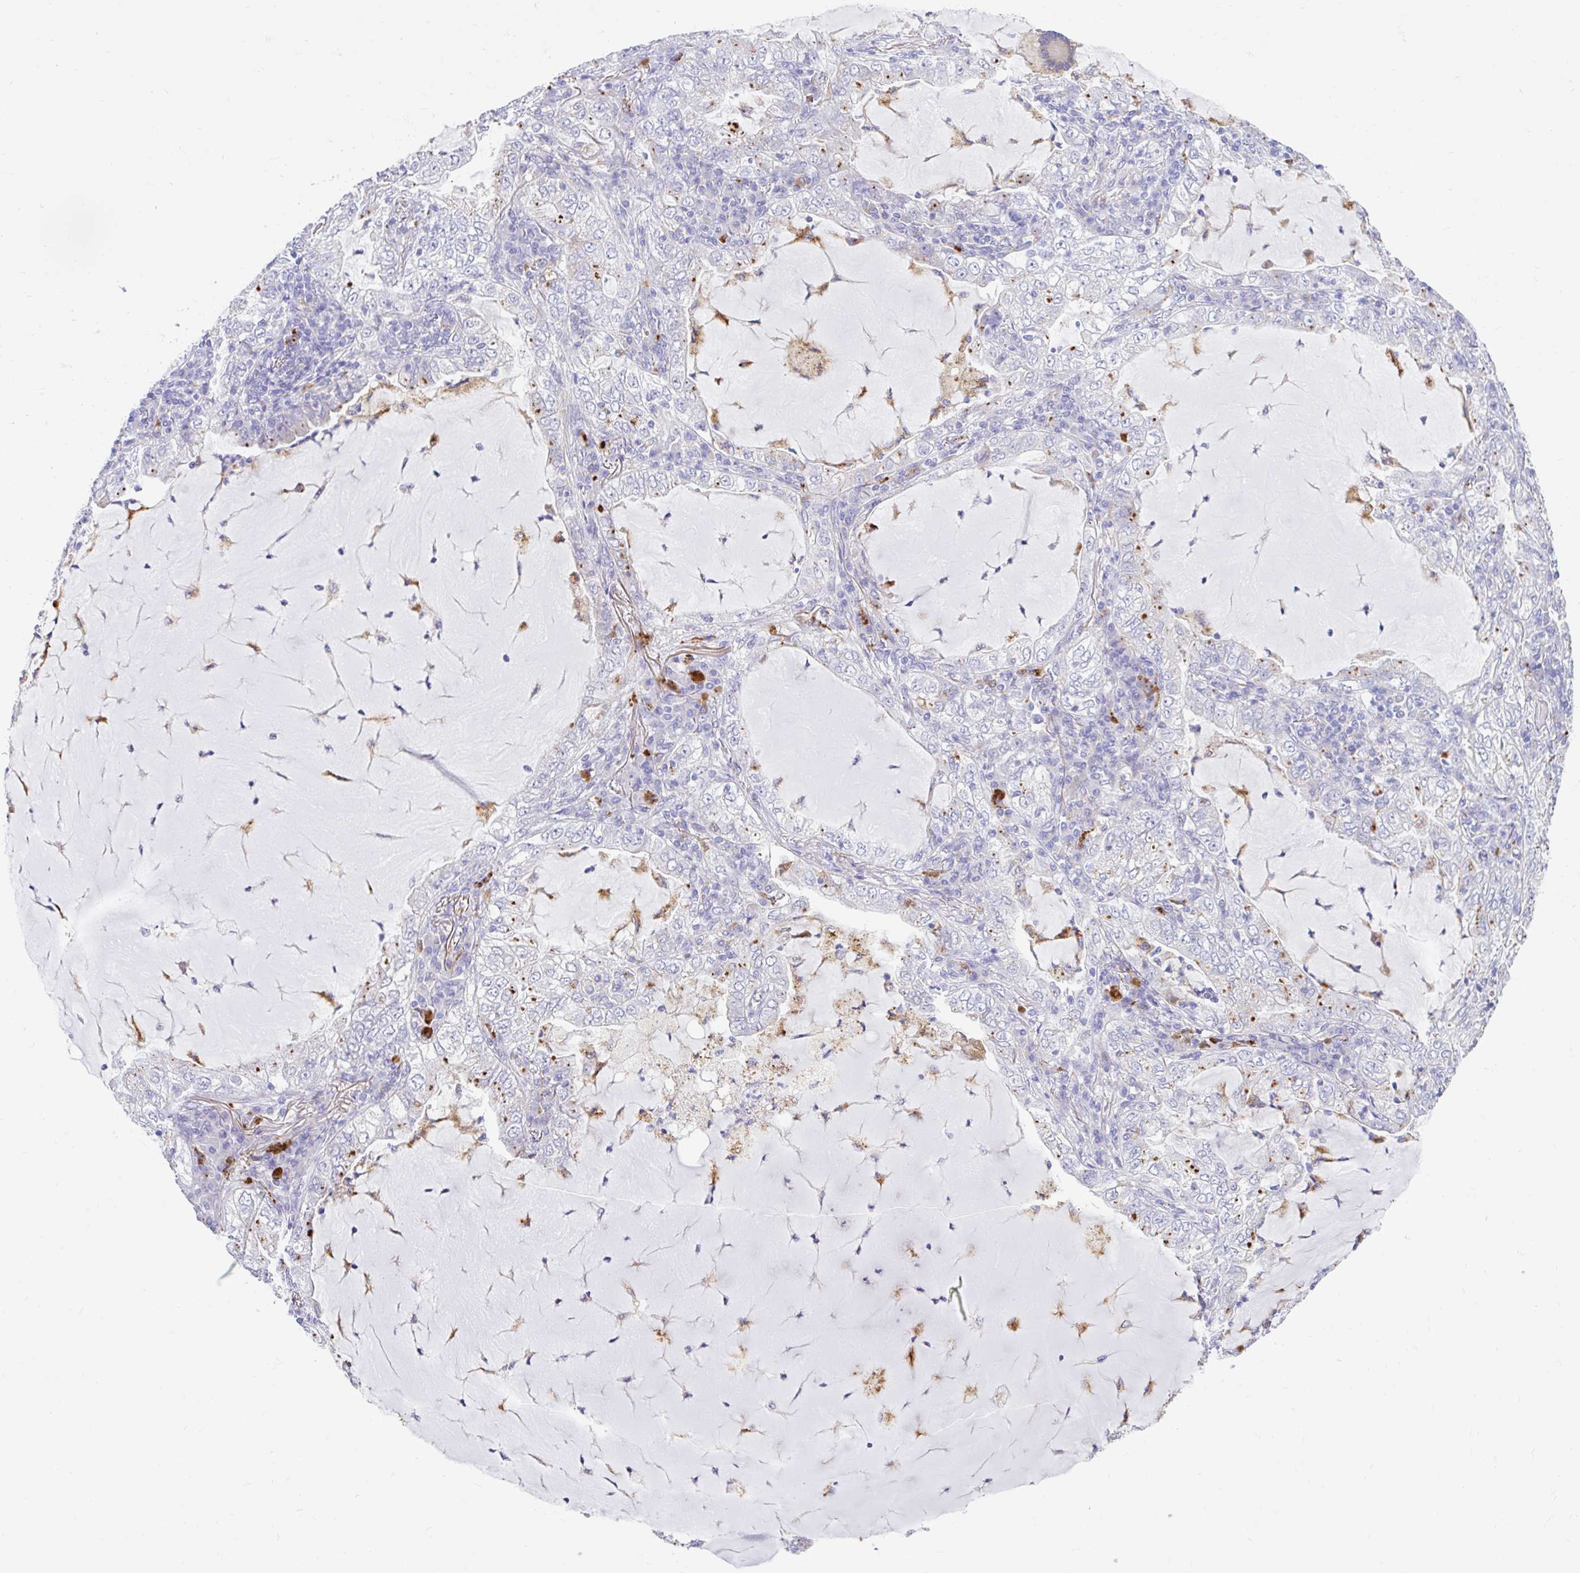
{"staining": {"intensity": "negative", "quantity": "none", "location": "none"}, "tissue": "lung cancer", "cell_type": "Tumor cells", "image_type": "cancer", "snomed": [{"axis": "morphology", "description": "Adenocarcinoma, NOS"}, {"axis": "topography", "description": "Lung"}], "caption": "Histopathology image shows no protein positivity in tumor cells of lung cancer (adenocarcinoma) tissue.", "gene": "ZNF33A", "patient": {"sex": "female", "age": 73}}